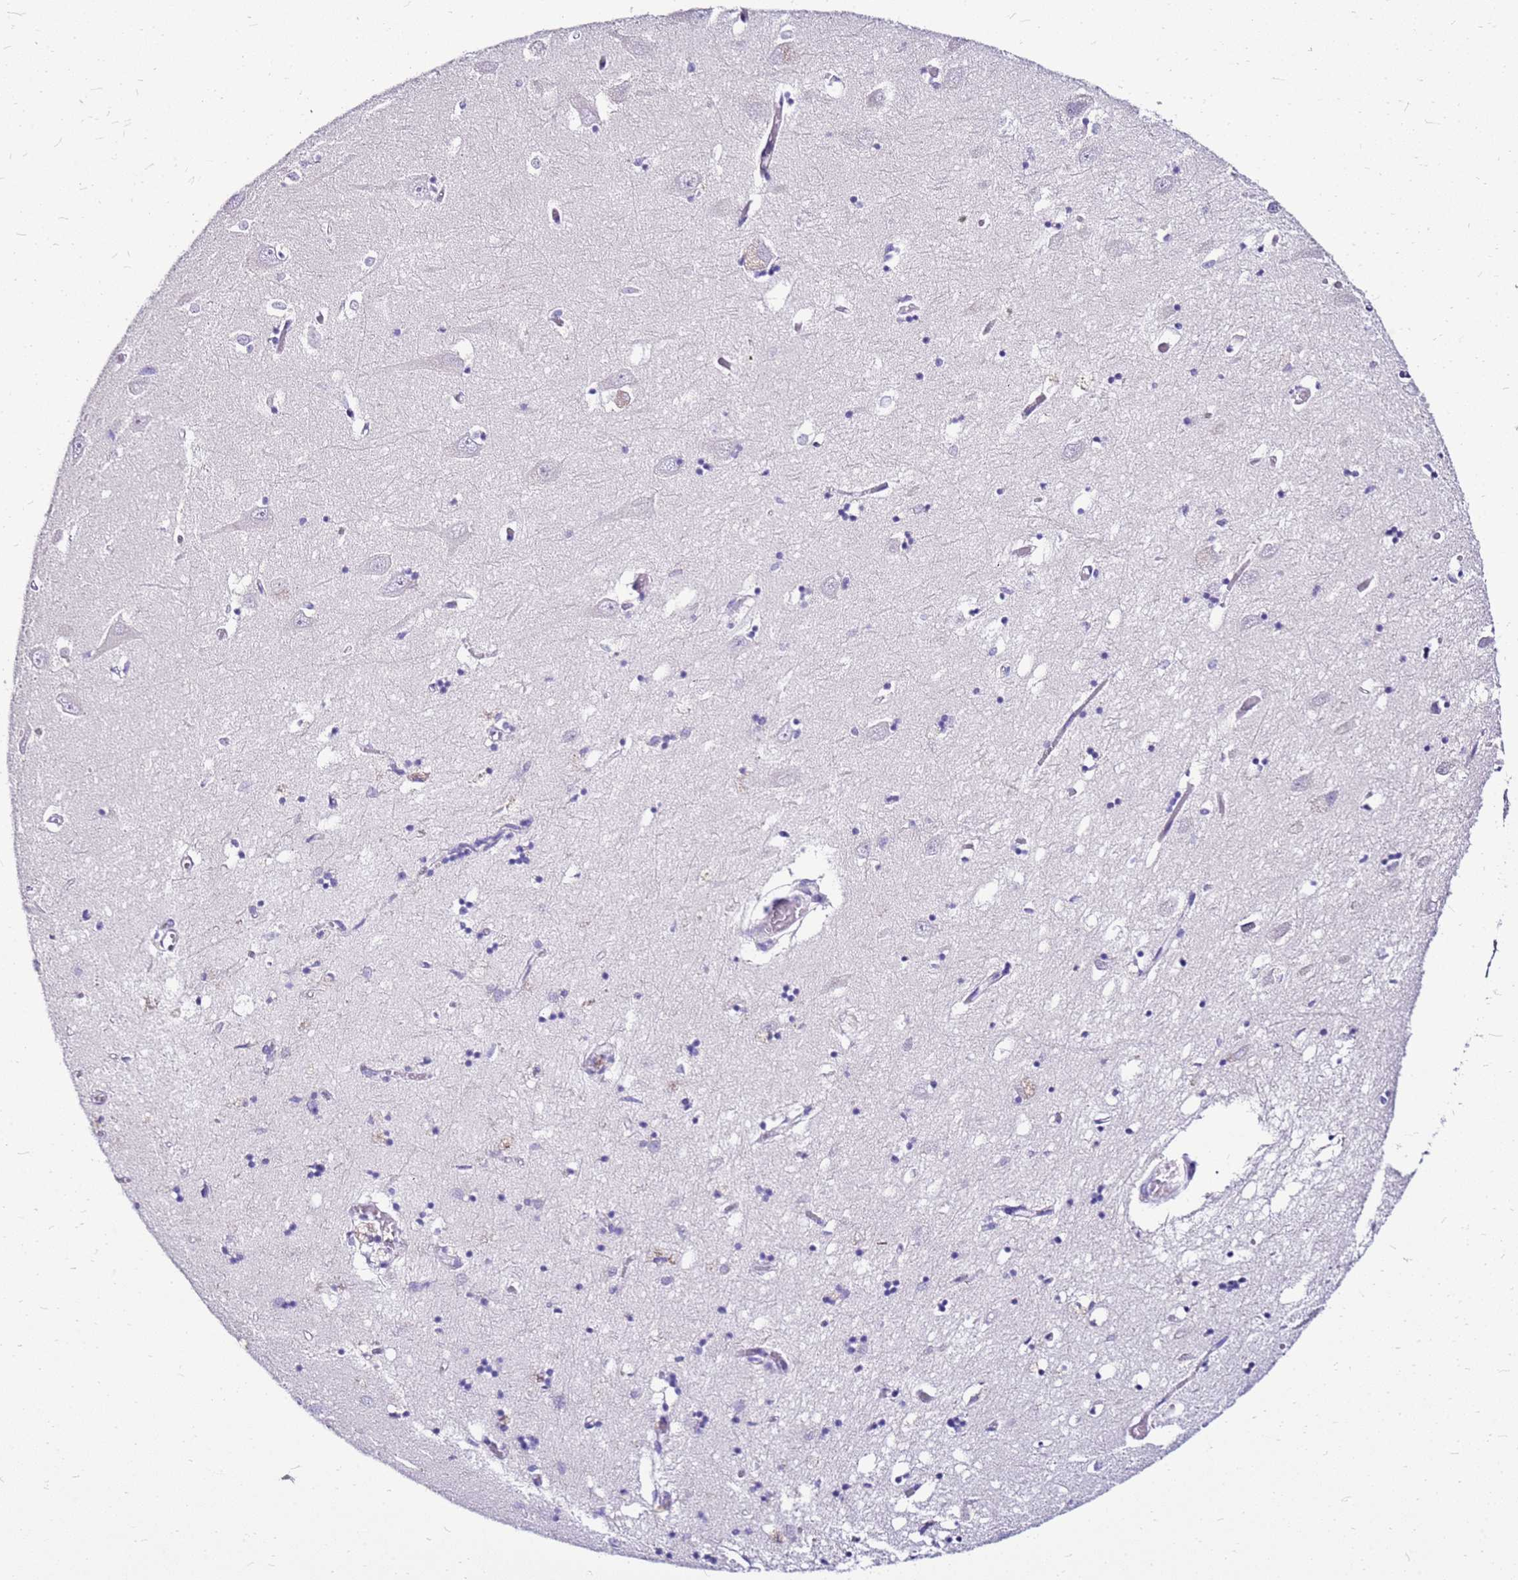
{"staining": {"intensity": "negative", "quantity": "none", "location": "none"}, "tissue": "hippocampus", "cell_type": "Glial cells", "image_type": "normal", "snomed": [{"axis": "morphology", "description": "Normal tissue, NOS"}, {"axis": "topography", "description": "Hippocampus"}], "caption": "DAB immunohistochemical staining of unremarkable hippocampus displays no significant staining in glial cells.", "gene": "DCDC2B", "patient": {"sex": "male", "age": 70}}